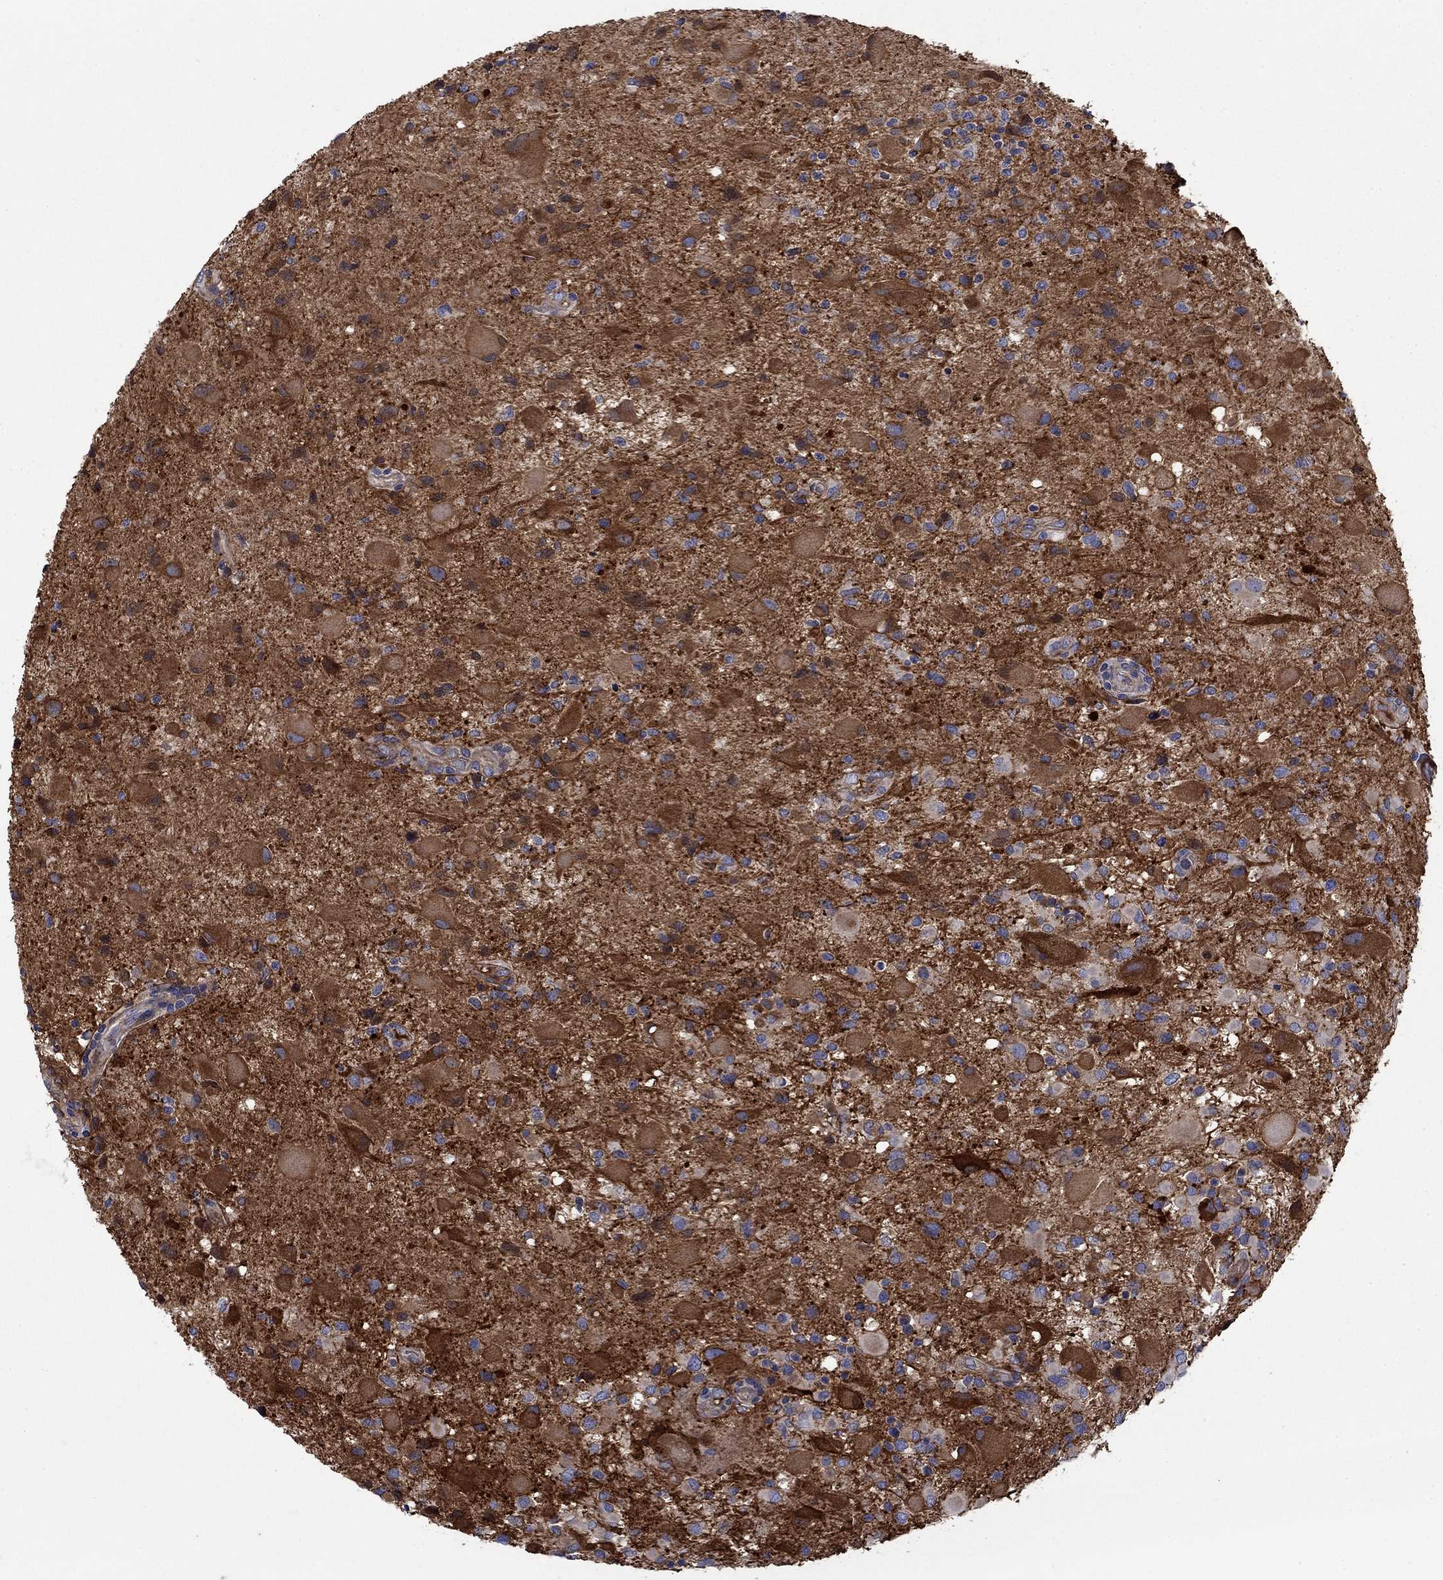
{"staining": {"intensity": "negative", "quantity": "none", "location": "none"}, "tissue": "glioma", "cell_type": "Tumor cells", "image_type": "cancer", "snomed": [{"axis": "morphology", "description": "Glioma, malignant, Low grade"}, {"axis": "topography", "description": "Brain"}], "caption": "Immunohistochemistry photomicrograph of glioma stained for a protein (brown), which exhibits no staining in tumor cells.", "gene": "FXR1", "patient": {"sex": "female", "age": 32}}